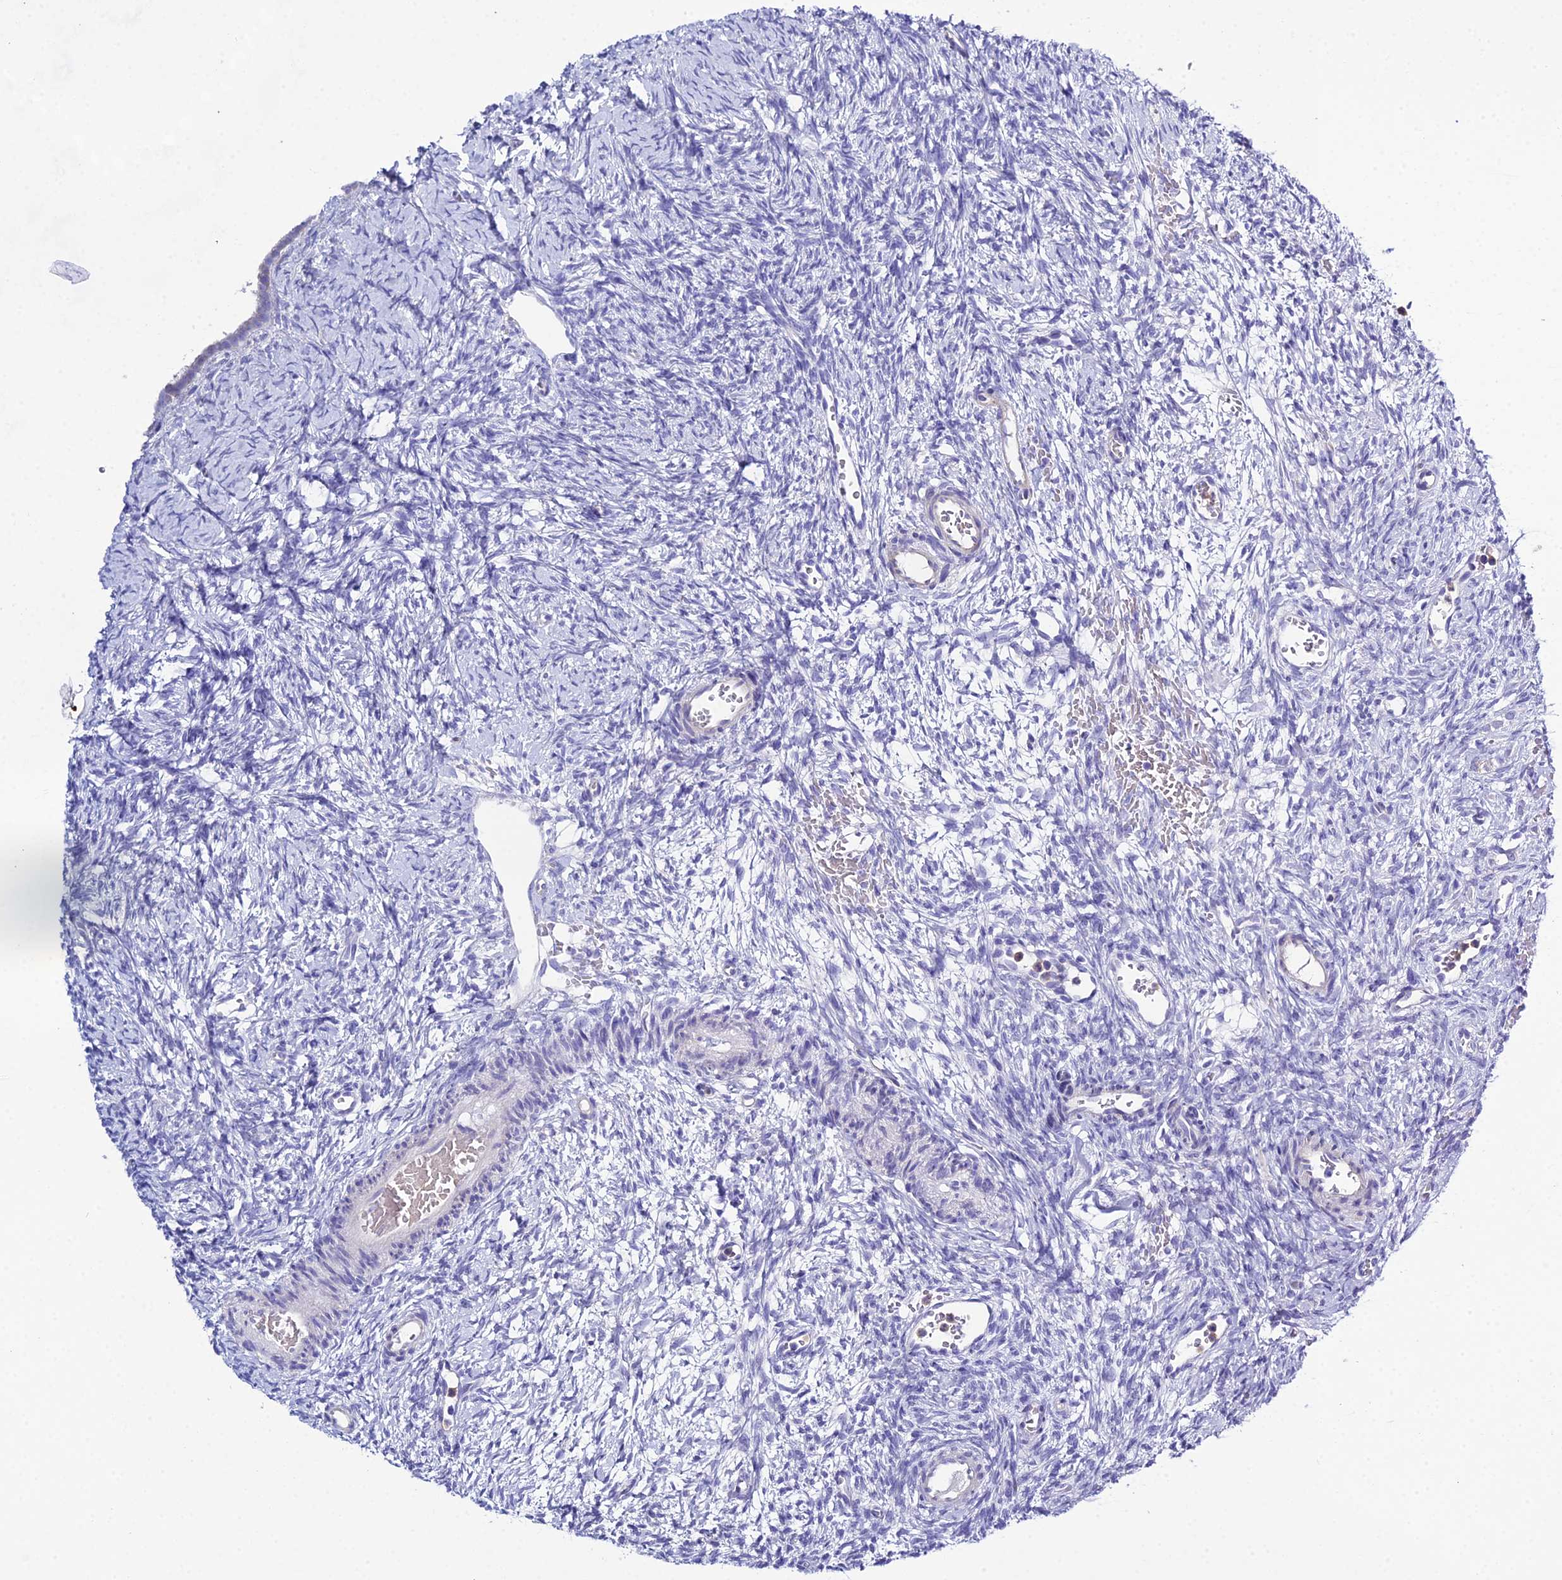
{"staining": {"intensity": "negative", "quantity": "none", "location": "none"}, "tissue": "ovary", "cell_type": "Ovarian stroma cells", "image_type": "normal", "snomed": [{"axis": "morphology", "description": "Normal tissue, NOS"}, {"axis": "topography", "description": "Ovary"}], "caption": "Ovary was stained to show a protein in brown. There is no significant positivity in ovarian stroma cells. The staining is performed using DAB (3,3'-diaminobenzidine) brown chromogen with nuclei counter-stained in using hematoxylin.", "gene": "OR1Q1", "patient": {"sex": "female", "age": 39}}